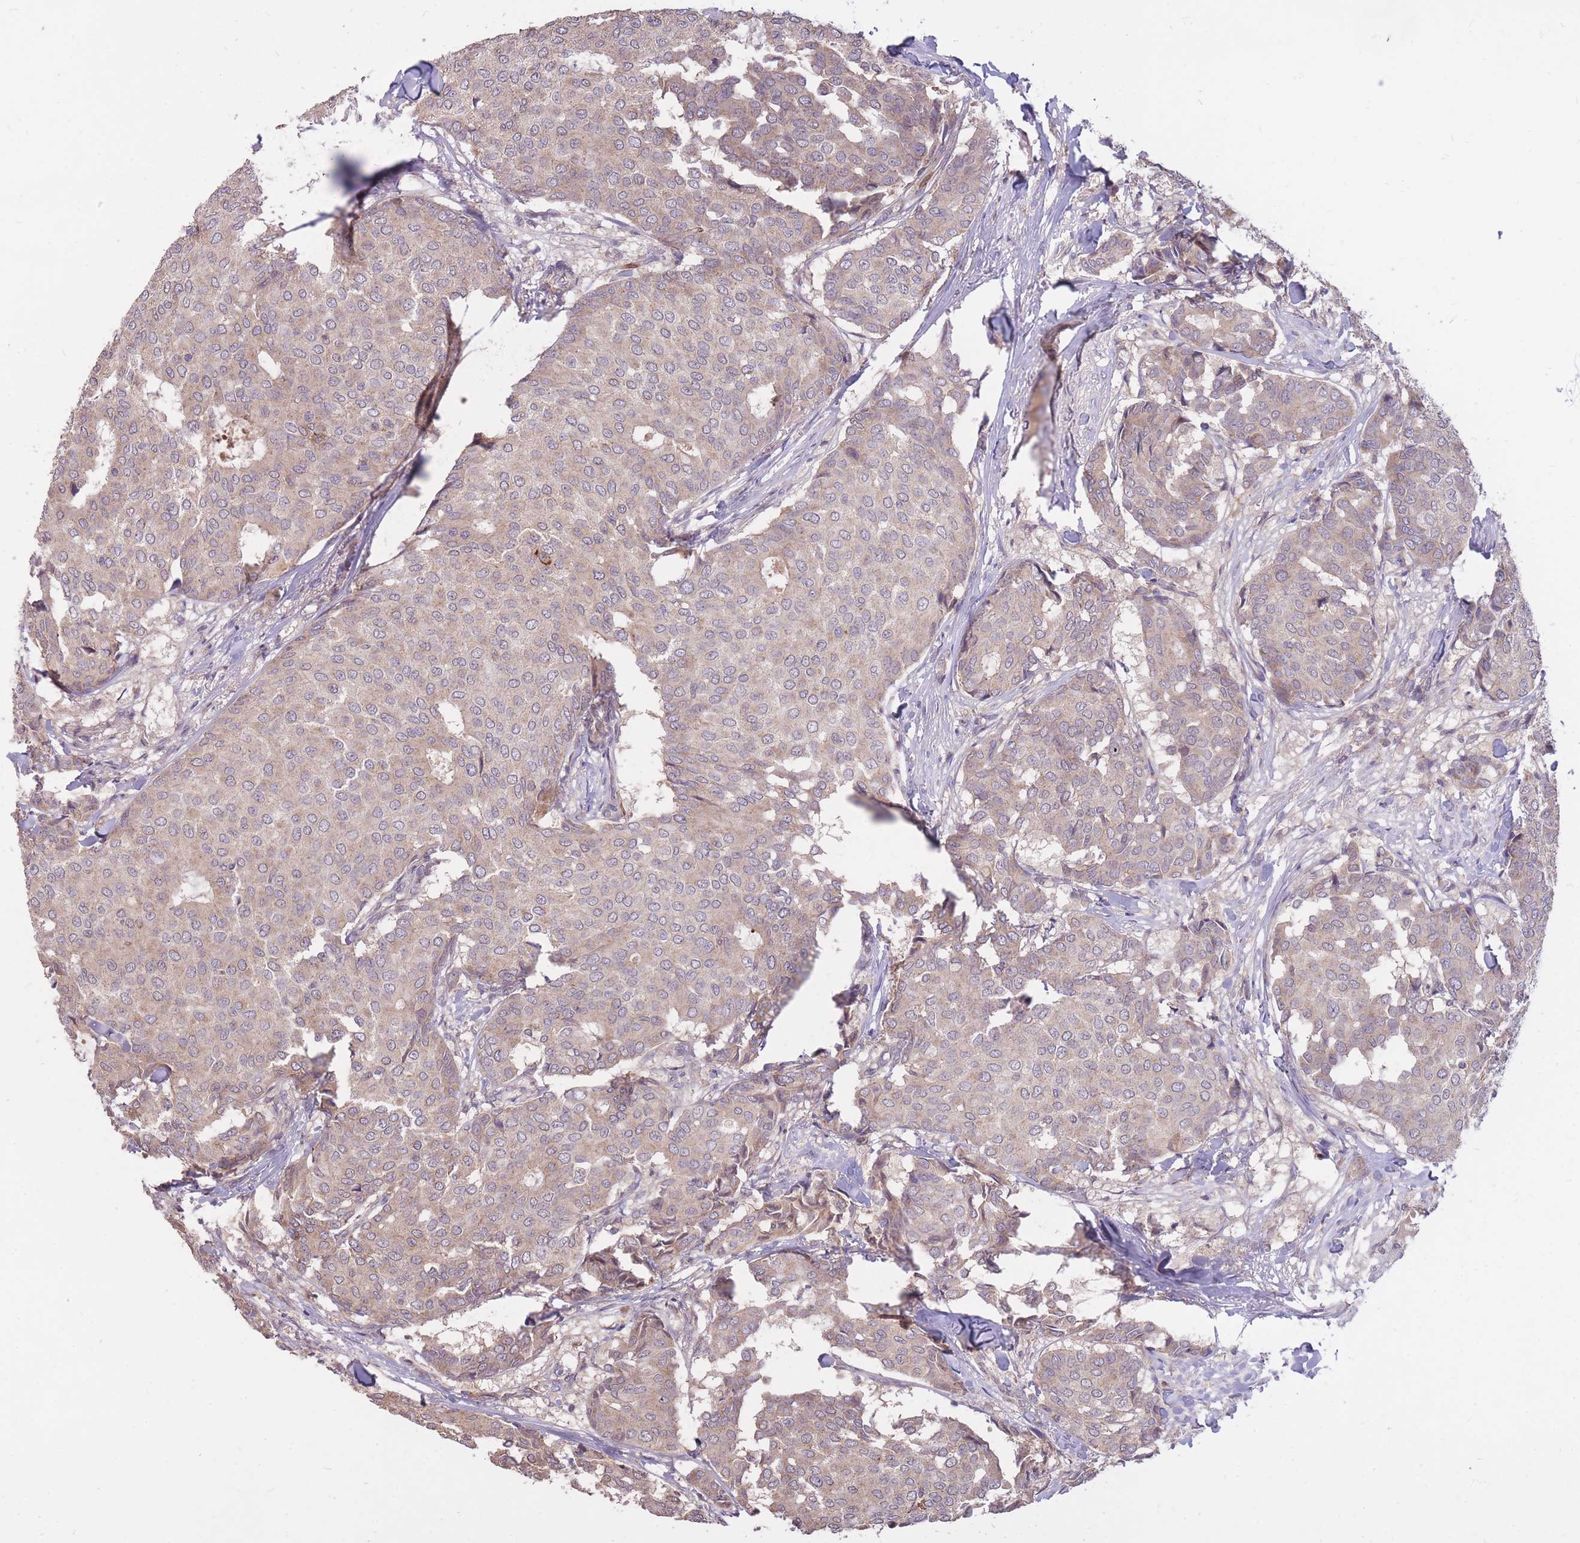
{"staining": {"intensity": "moderate", "quantity": ">75%", "location": "cytoplasmic/membranous"}, "tissue": "breast cancer", "cell_type": "Tumor cells", "image_type": "cancer", "snomed": [{"axis": "morphology", "description": "Duct carcinoma"}, {"axis": "topography", "description": "Breast"}], "caption": "Breast infiltrating ductal carcinoma was stained to show a protein in brown. There is medium levels of moderate cytoplasmic/membranous positivity in approximately >75% of tumor cells. (Stains: DAB (3,3'-diaminobenzidine) in brown, nuclei in blue, Microscopy: brightfield microscopy at high magnification).", "gene": "IGF2BP2", "patient": {"sex": "female", "age": 75}}